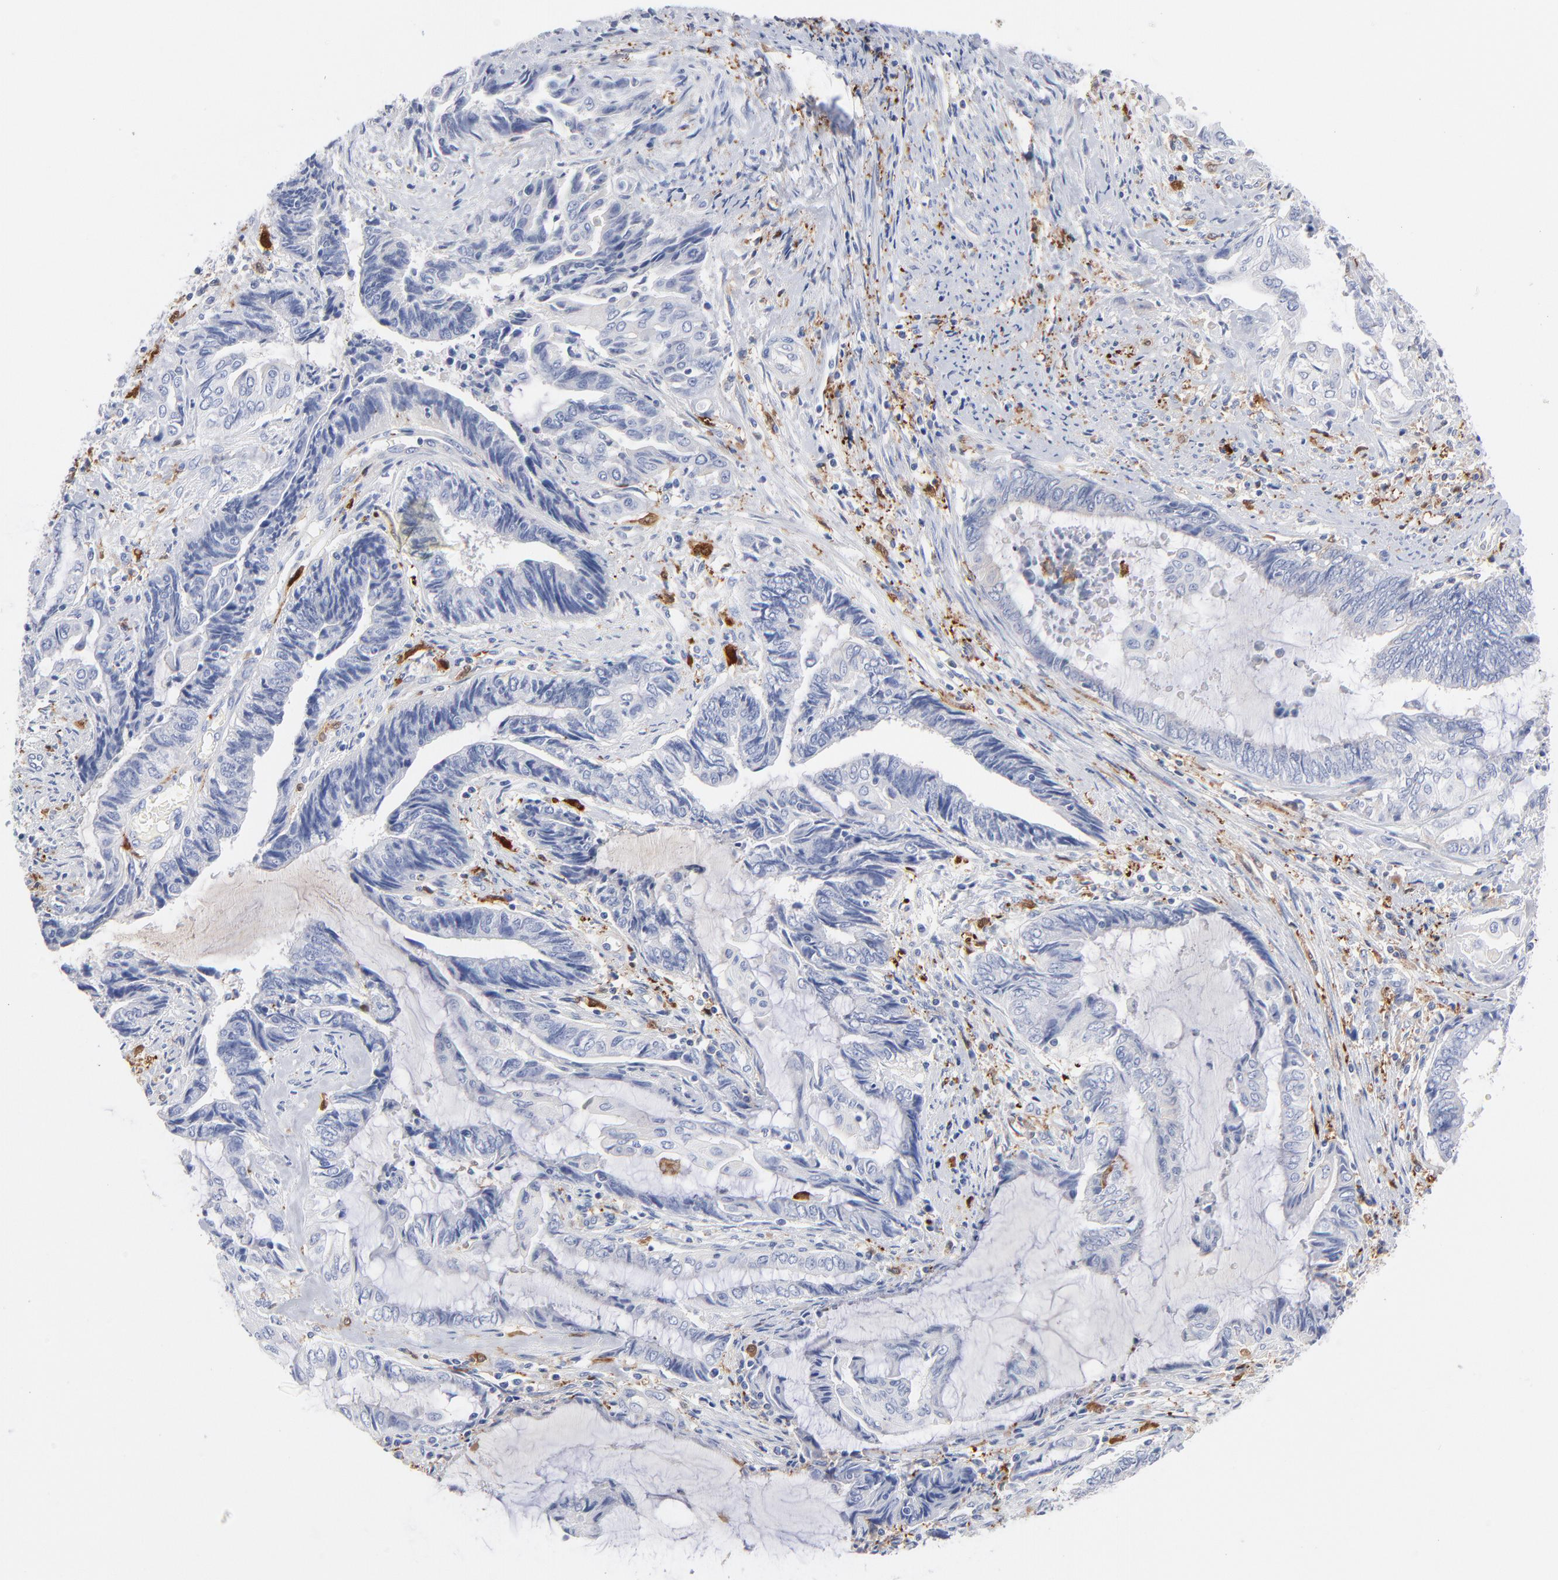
{"staining": {"intensity": "negative", "quantity": "none", "location": "none"}, "tissue": "endometrial cancer", "cell_type": "Tumor cells", "image_type": "cancer", "snomed": [{"axis": "morphology", "description": "Adenocarcinoma, NOS"}, {"axis": "topography", "description": "Uterus"}, {"axis": "topography", "description": "Endometrium"}], "caption": "Immunohistochemistry of endometrial cancer (adenocarcinoma) reveals no staining in tumor cells. (Stains: DAB (3,3'-diaminobenzidine) immunohistochemistry (IHC) with hematoxylin counter stain, Microscopy: brightfield microscopy at high magnification).", "gene": "IFIT2", "patient": {"sex": "female", "age": 70}}